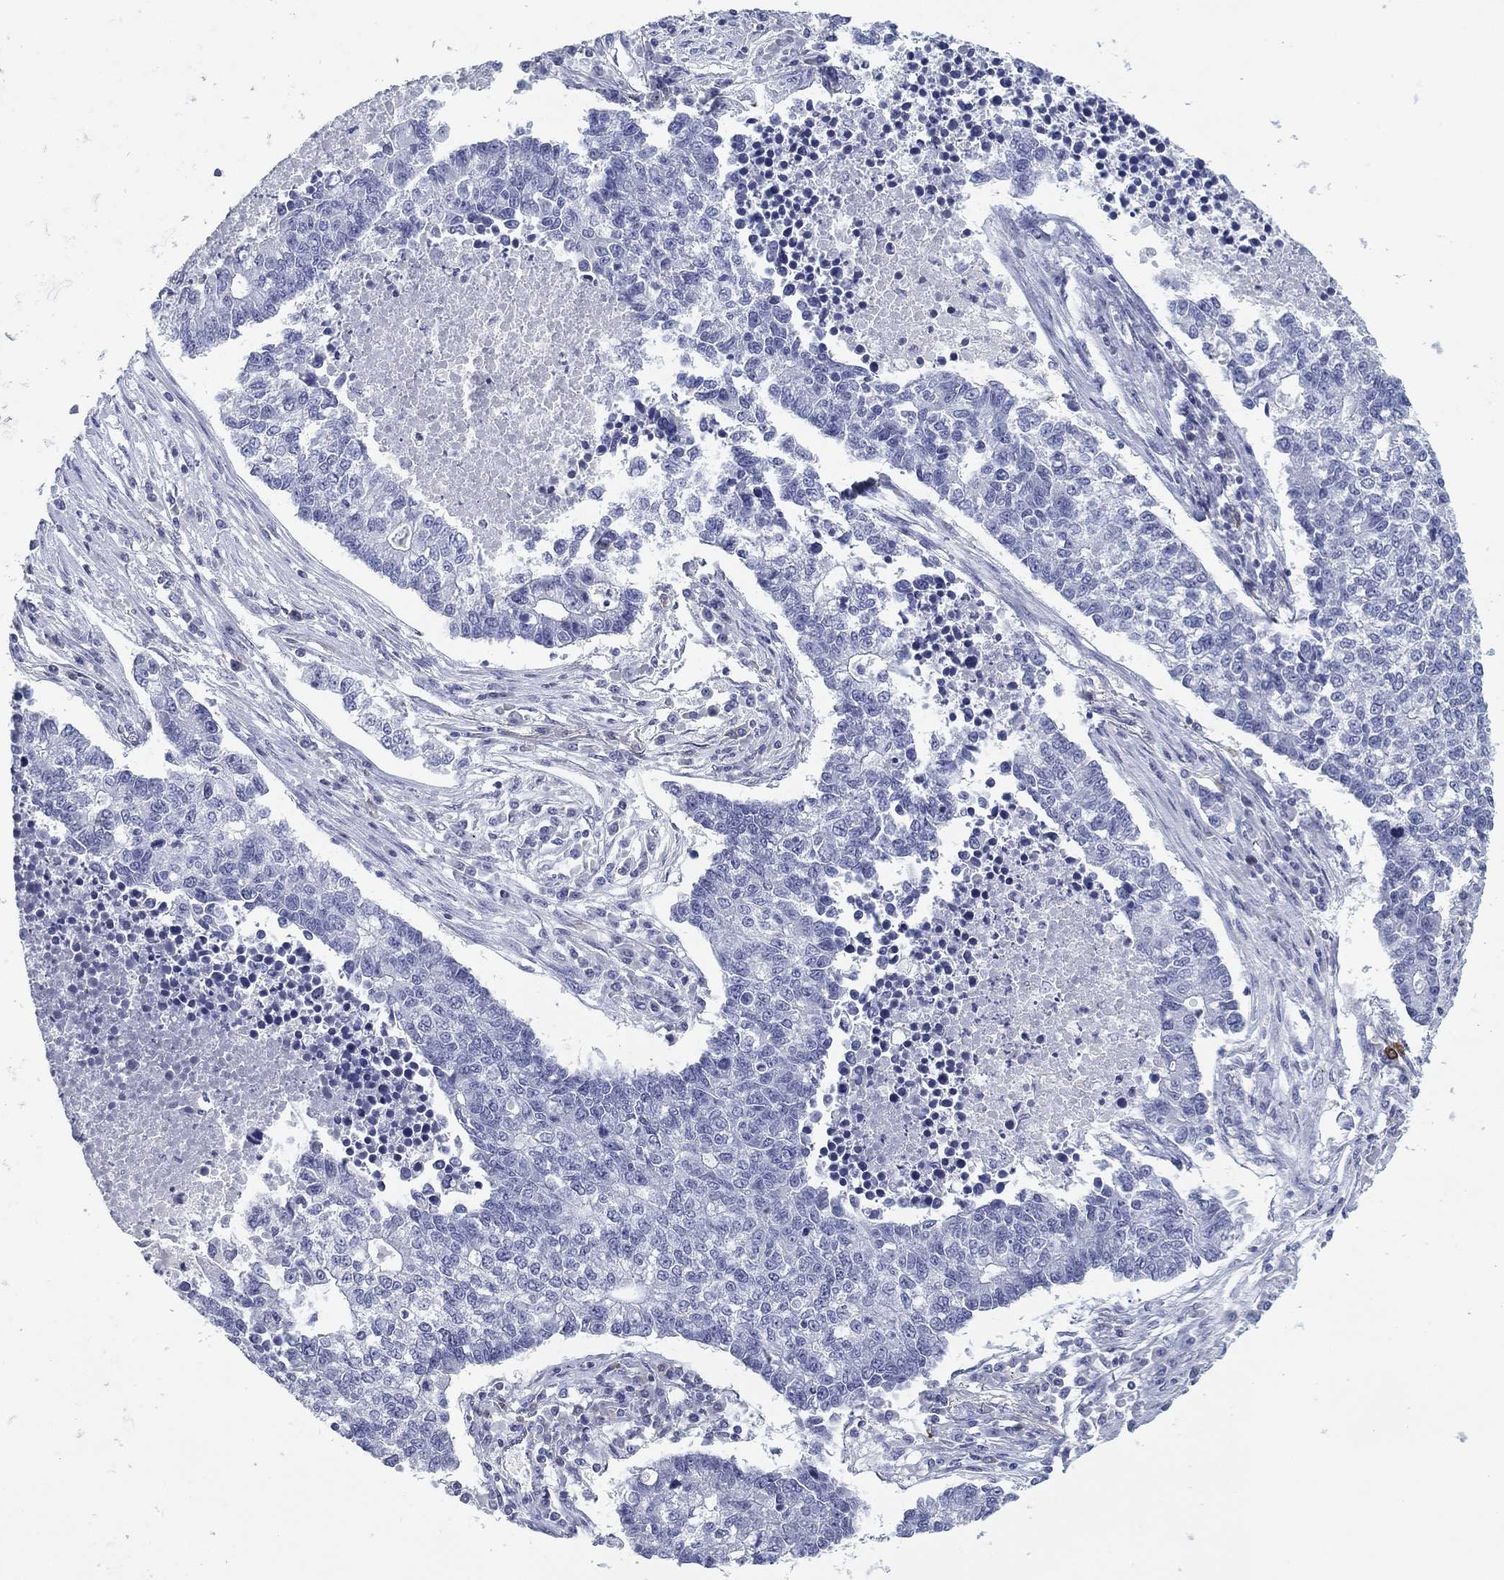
{"staining": {"intensity": "negative", "quantity": "none", "location": "none"}, "tissue": "lung cancer", "cell_type": "Tumor cells", "image_type": "cancer", "snomed": [{"axis": "morphology", "description": "Adenocarcinoma, NOS"}, {"axis": "topography", "description": "Lung"}], "caption": "Adenocarcinoma (lung) was stained to show a protein in brown. There is no significant expression in tumor cells.", "gene": "CD79B", "patient": {"sex": "male", "age": 57}}